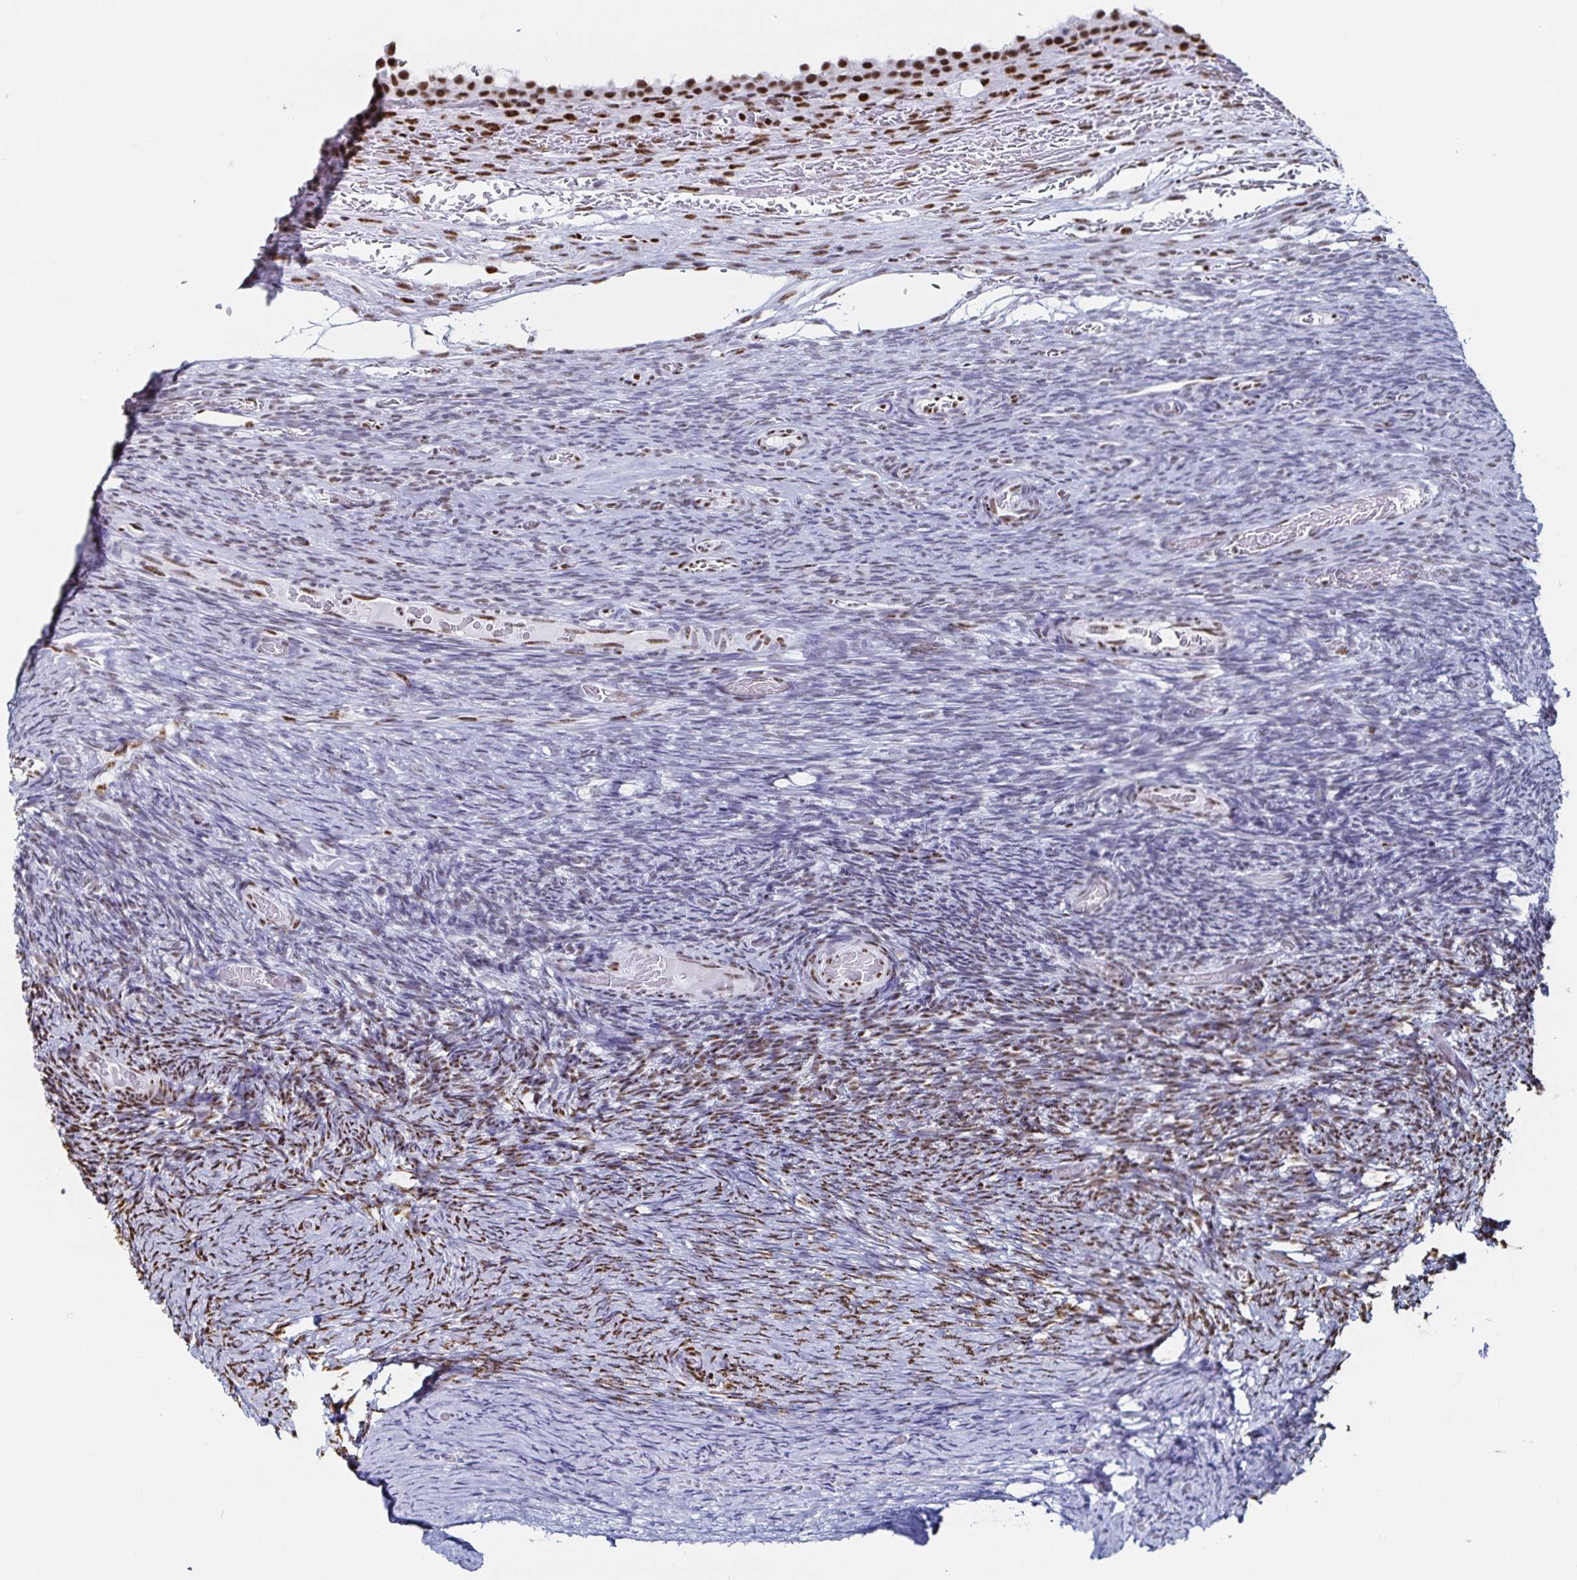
{"staining": {"intensity": "moderate", "quantity": "25%-75%", "location": "nuclear"}, "tissue": "ovary", "cell_type": "Ovarian stroma cells", "image_type": "normal", "snomed": [{"axis": "morphology", "description": "Normal tissue, NOS"}, {"axis": "topography", "description": "Ovary"}], "caption": "The immunohistochemical stain labels moderate nuclear positivity in ovarian stroma cells of normal ovary. (Stains: DAB in brown, nuclei in blue, Microscopy: brightfield microscopy at high magnification).", "gene": "DDX39B", "patient": {"sex": "female", "age": 34}}